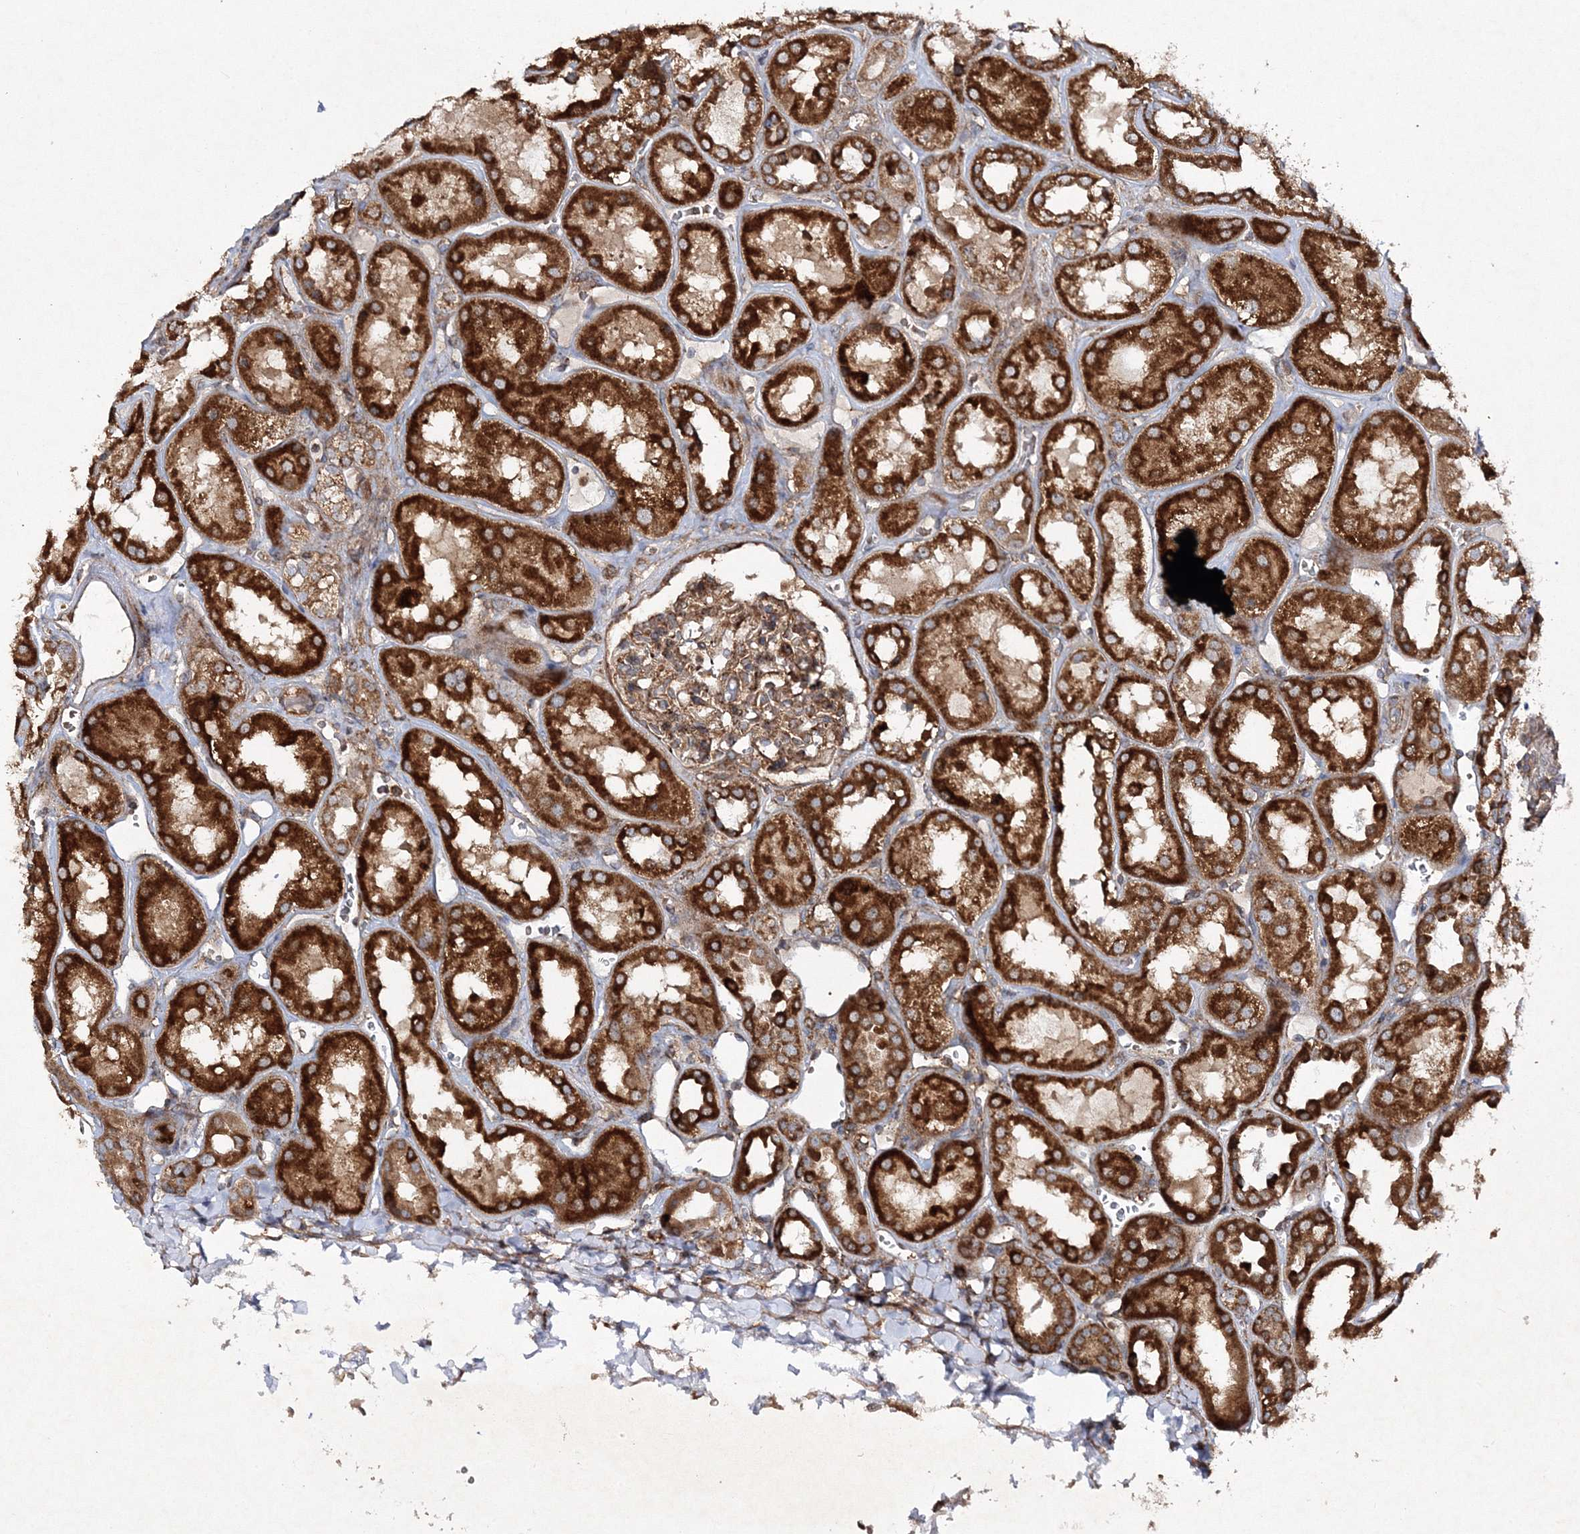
{"staining": {"intensity": "moderate", "quantity": ">75%", "location": "cytoplasmic/membranous"}, "tissue": "kidney", "cell_type": "Cells in glomeruli", "image_type": "normal", "snomed": [{"axis": "morphology", "description": "Normal tissue, NOS"}, {"axis": "topography", "description": "Kidney"}], "caption": "Immunohistochemistry image of unremarkable kidney: human kidney stained using immunohistochemistry demonstrates medium levels of moderate protein expression localized specifically in the cytoplasmic/membranous of cells in glomeruli, appearing as a cytoplasmic/membranous brown color.", "gene": "DNAJC13", "patient": {"sex": "male", "age": 70}}